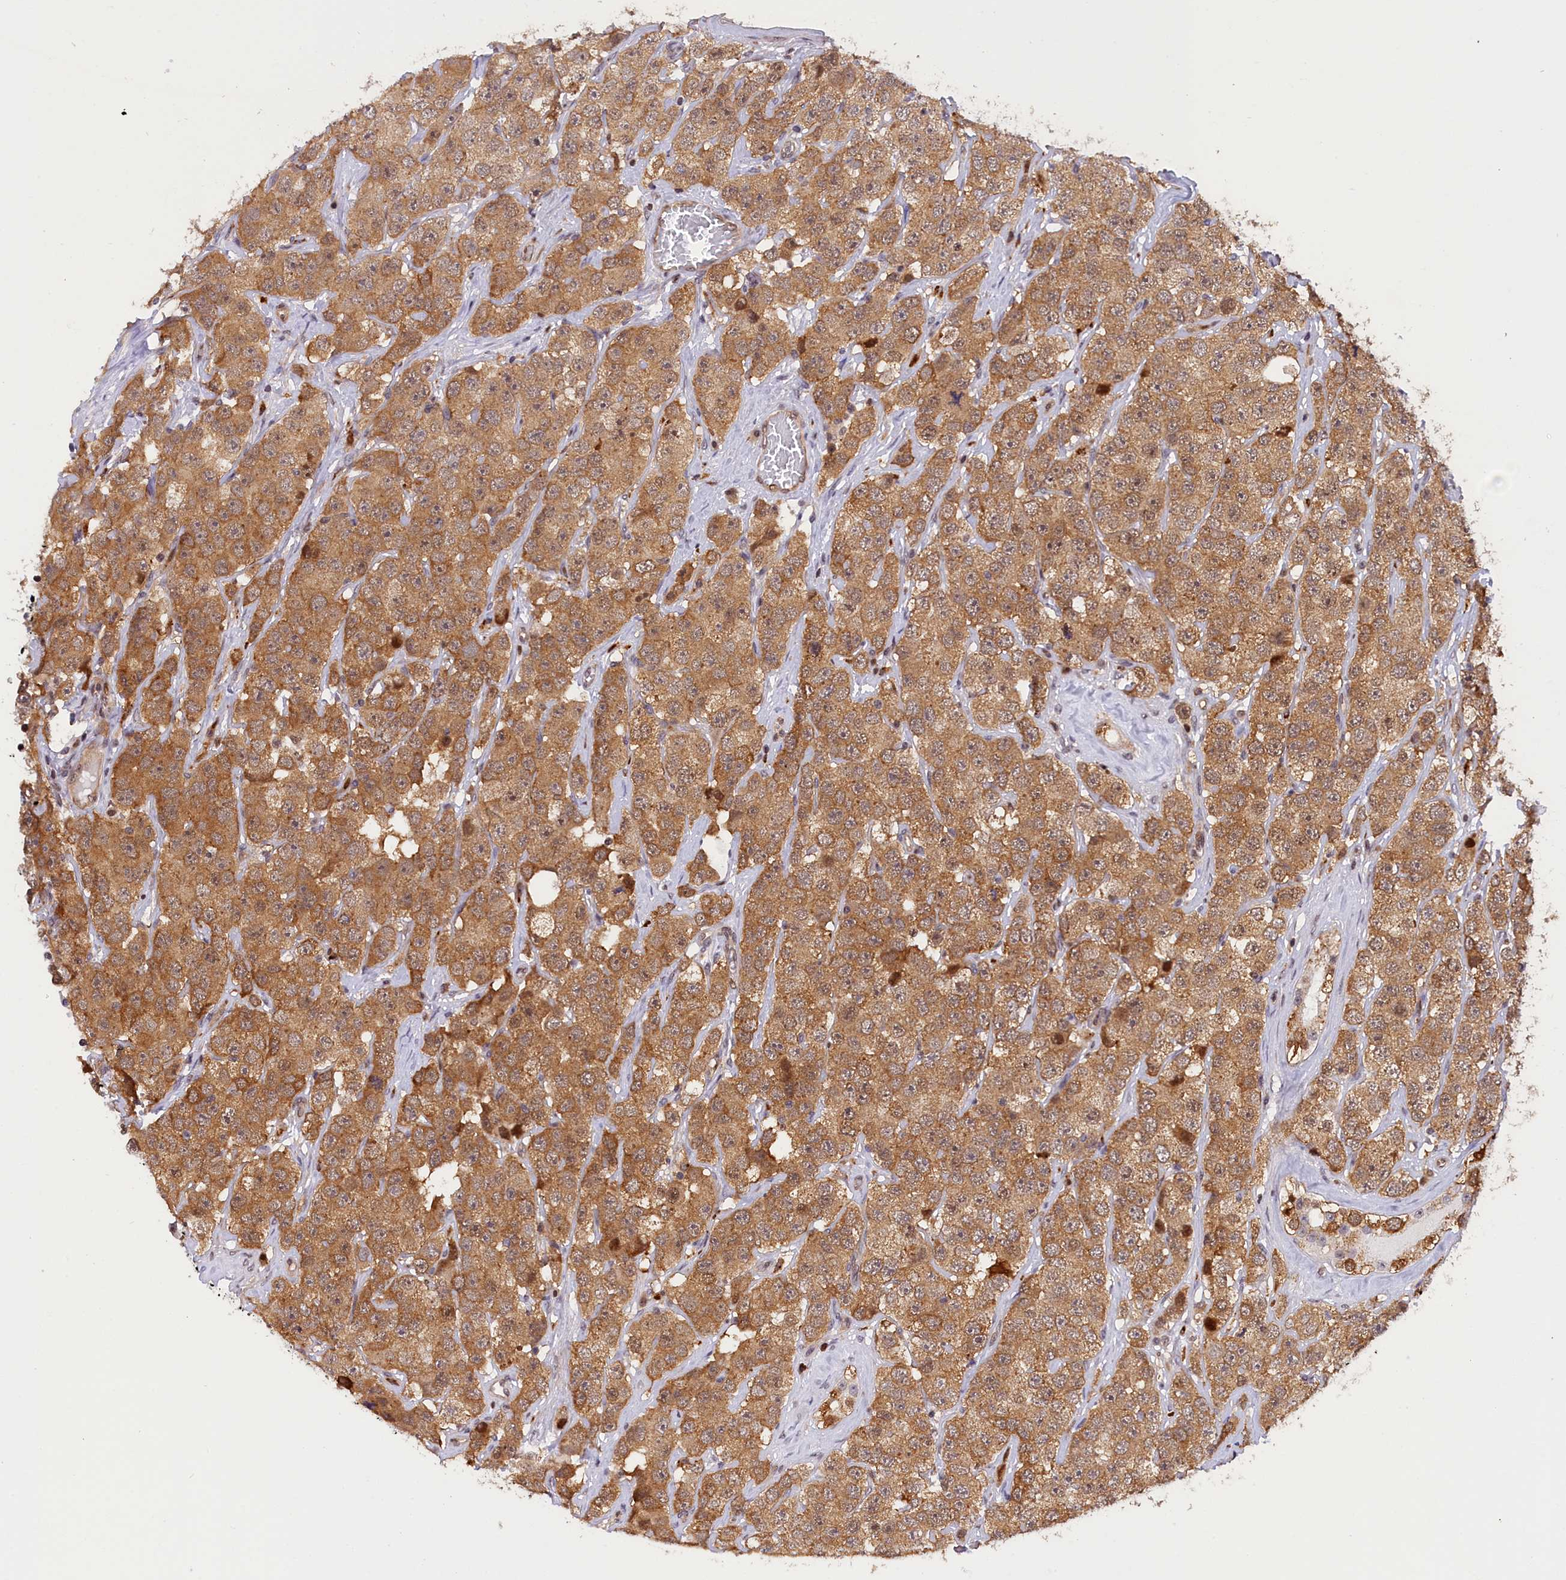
{"staining": {"intensity": "moderate", "quantity": ">75%", "location": "cytoplasmic/membranous"}, "tissue": "testis cancer", "cell_type": "Tumor cells", "image_type": "cancer", "snomed": [{"axis": "morphology", "description": "Seminoma, NOS"}, {"axis": "topography", "description": "Testis"}], "caption": "The photomicrograph shows immunohistochemical staining of testis cancer. There is moderate cytoplasmic/membranous positivity is identified in about >75% of tumor cells.", "gene": "SAMD4A", "patient": {"sex": "male", "age": 28}}